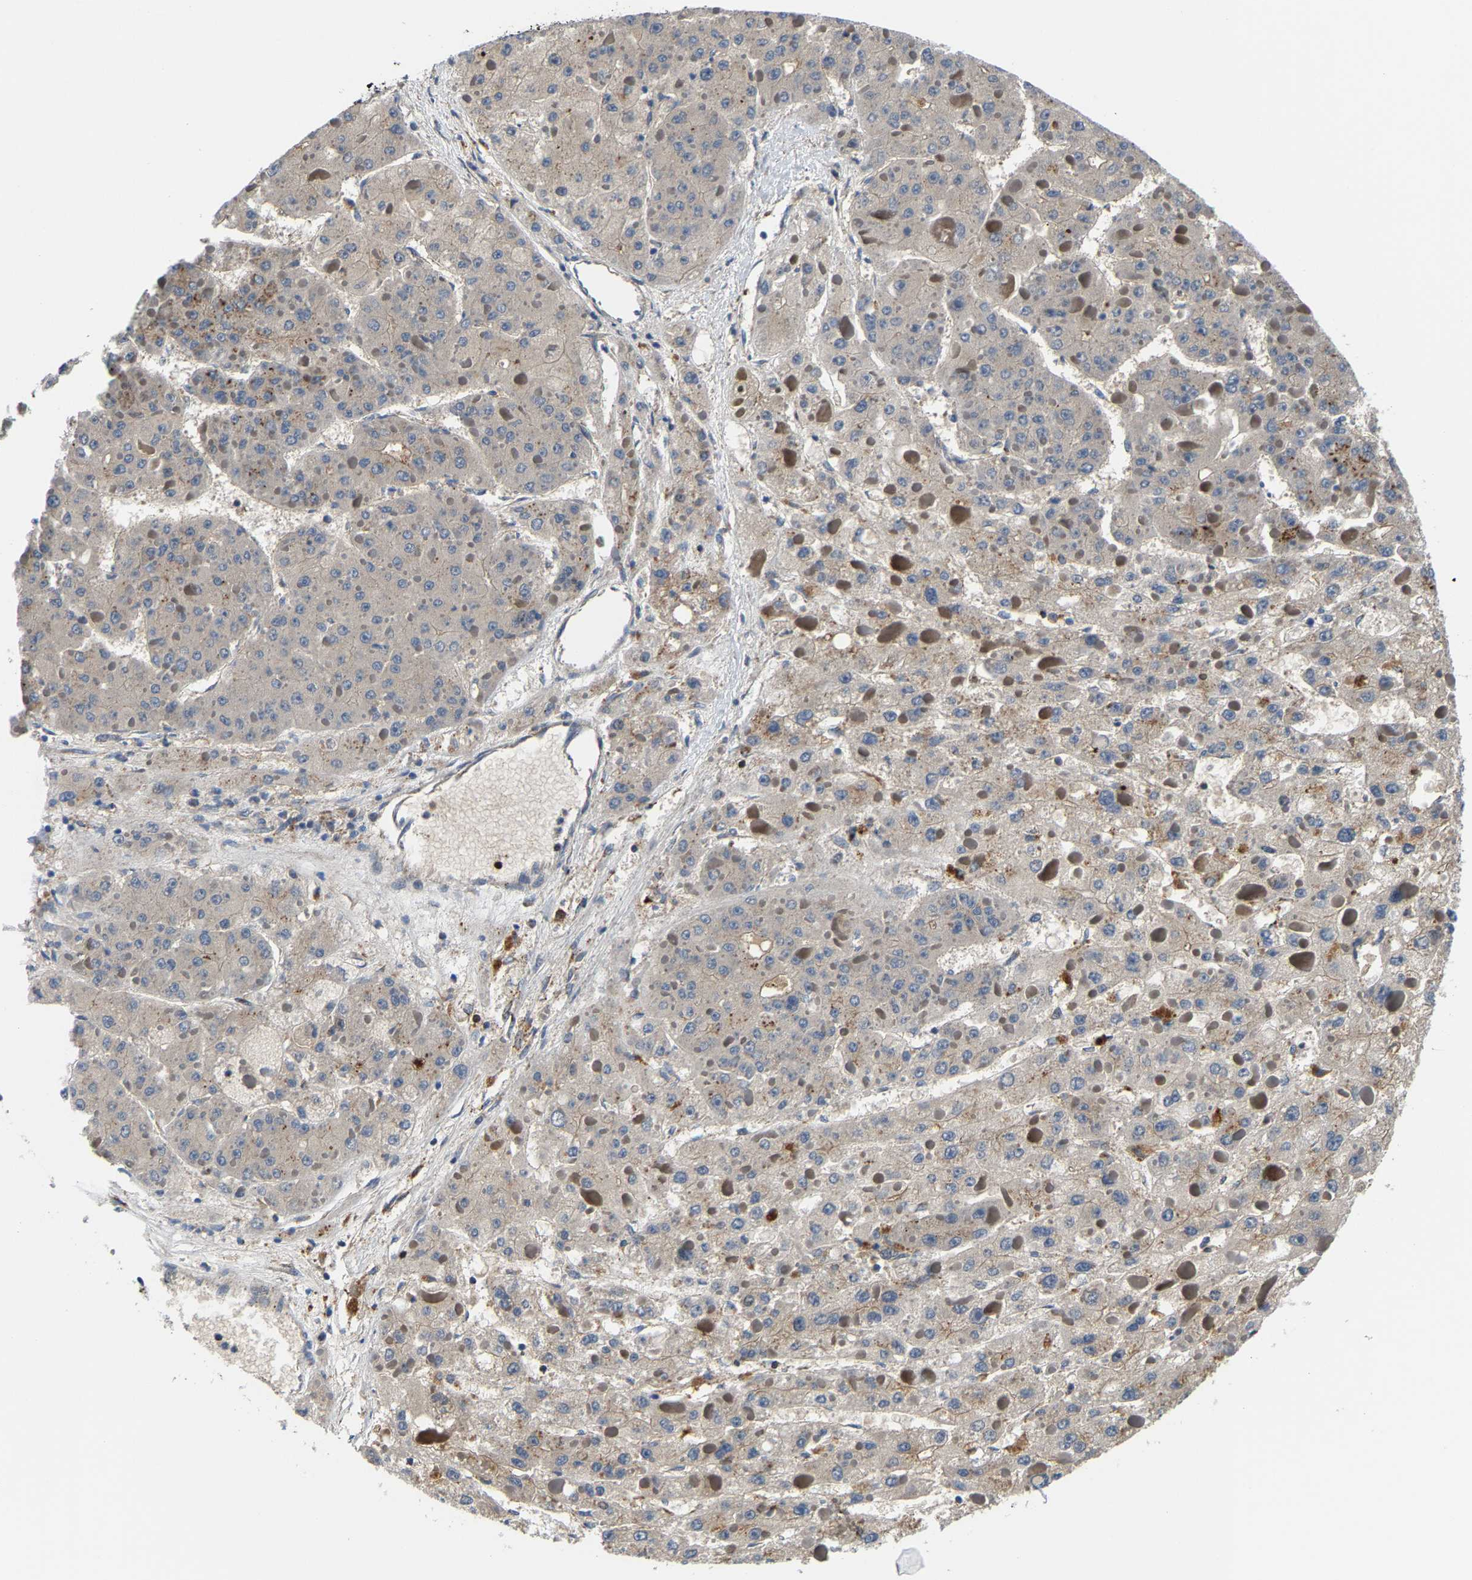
{"staining": {"intensity": "negative", "quantity": "none", "location": "none"}, "tissue": "liver cancer", "cell_type": "Tumor cells", "image_type": "cancer", "snomed": [{"axis": "morphology", "description": "Carcinoma, Hepatocellular, NOS"}, {"axis": "topography", "description": "Liver"}], "caption": "DAB (3,3'-diaminobenzidine) immunohistochemical staining of hepatocellular carcinoma (liver) reveals no significant positivity in tumor cells.", "gene": "DPP7", "patient": {"sex": "female", "age": 73}}